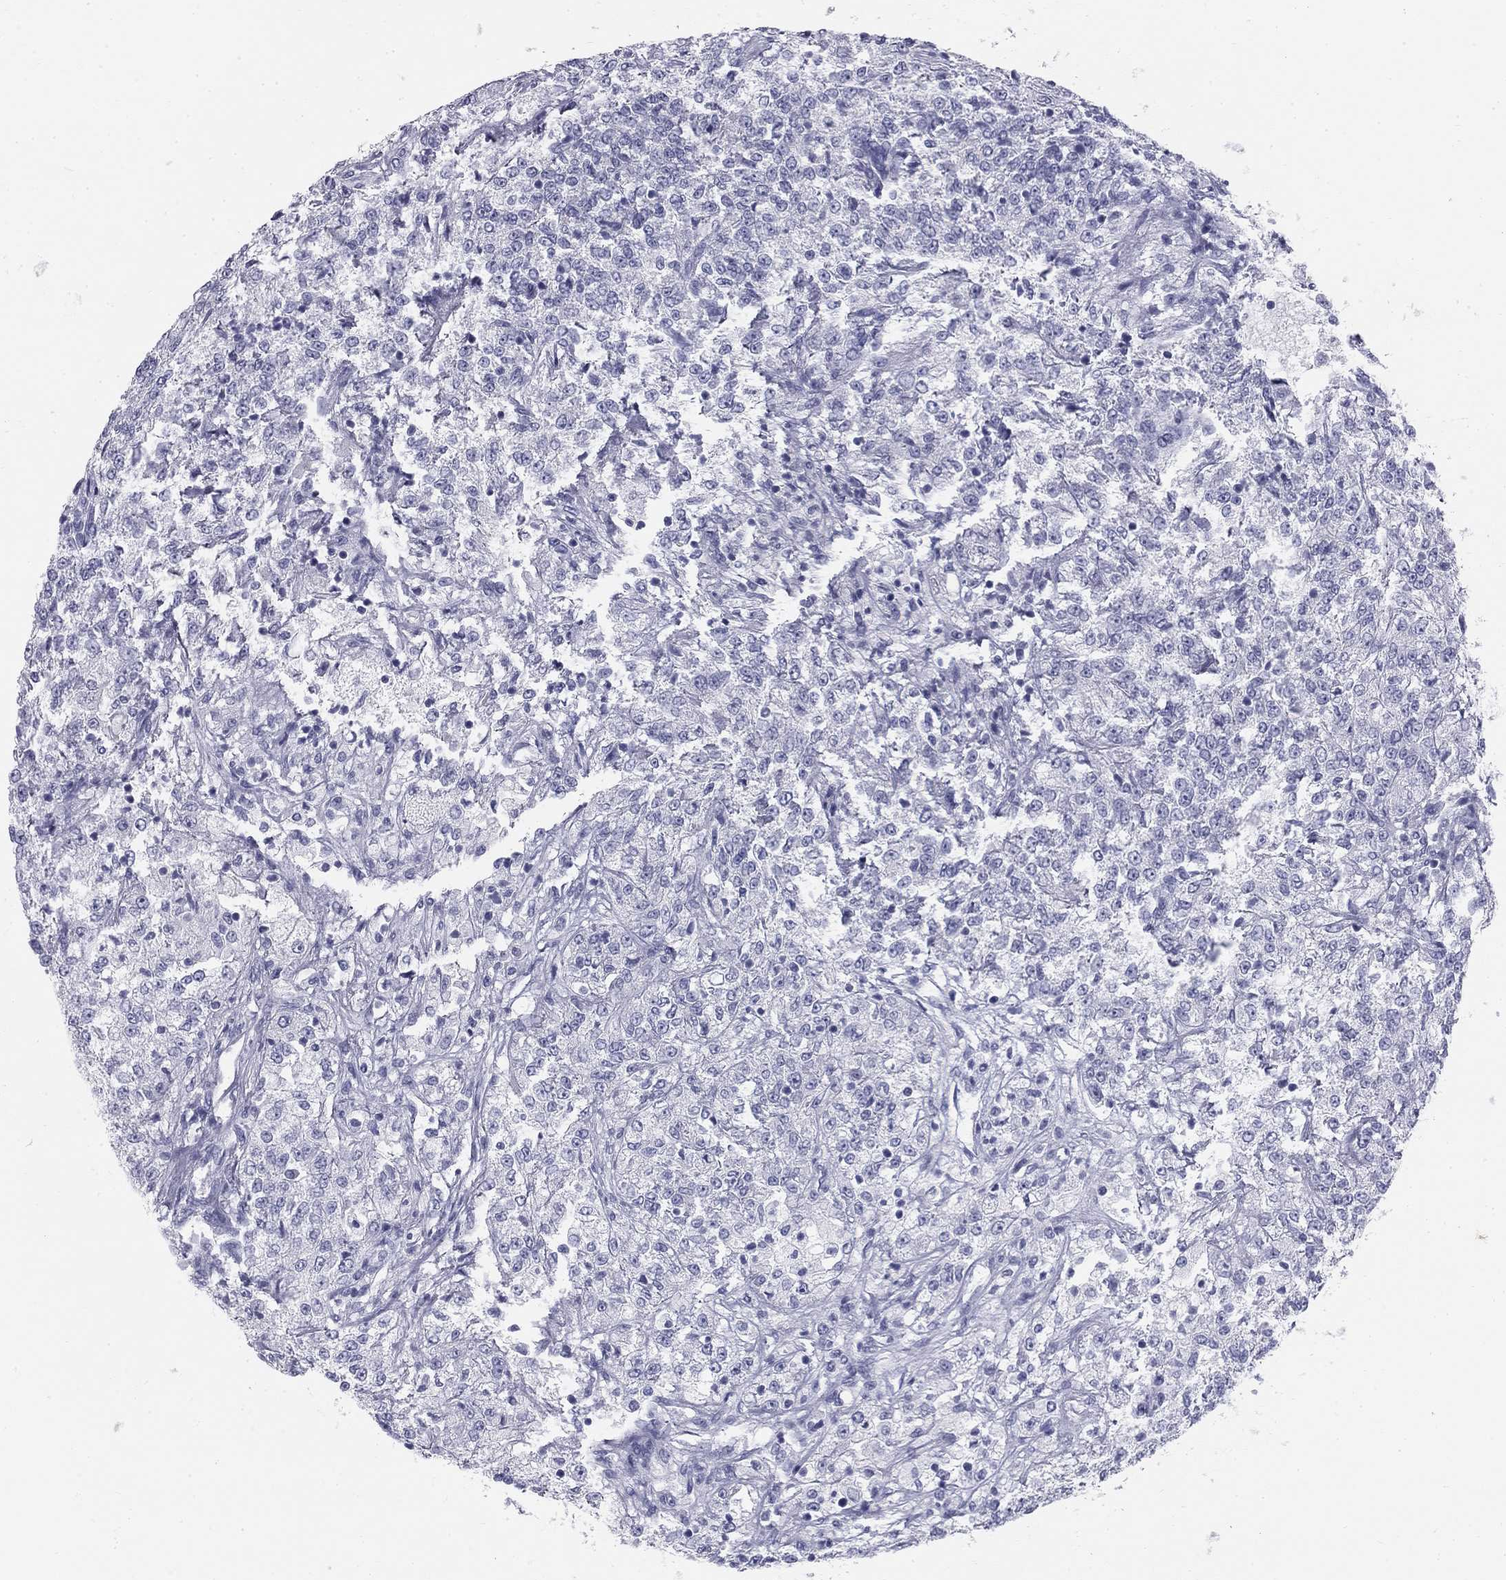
{"staining": {"intensity": "negative", "quantity": "none", "location": "none"}, "tissue": "renal cancer", "cell_type": "Tumor cells", "image_type": "cancer", "snomed": [{"axis": "morphology", "description": "Adenocarcinoma, NOS"}, {"axis": "topography", "description": "Kidney"}], "caption": "Tumor cells show no significant expression in renal cancer. (Stains: DAB (3,3'-diaminobenzidine) immunohistochemistry (IHC) with hematoxylin counter stain, Microscopy: brightfield microscopy at high magnification).", "gene": "SULT2B1", "patient": {"sex": "female", "age": 63}}